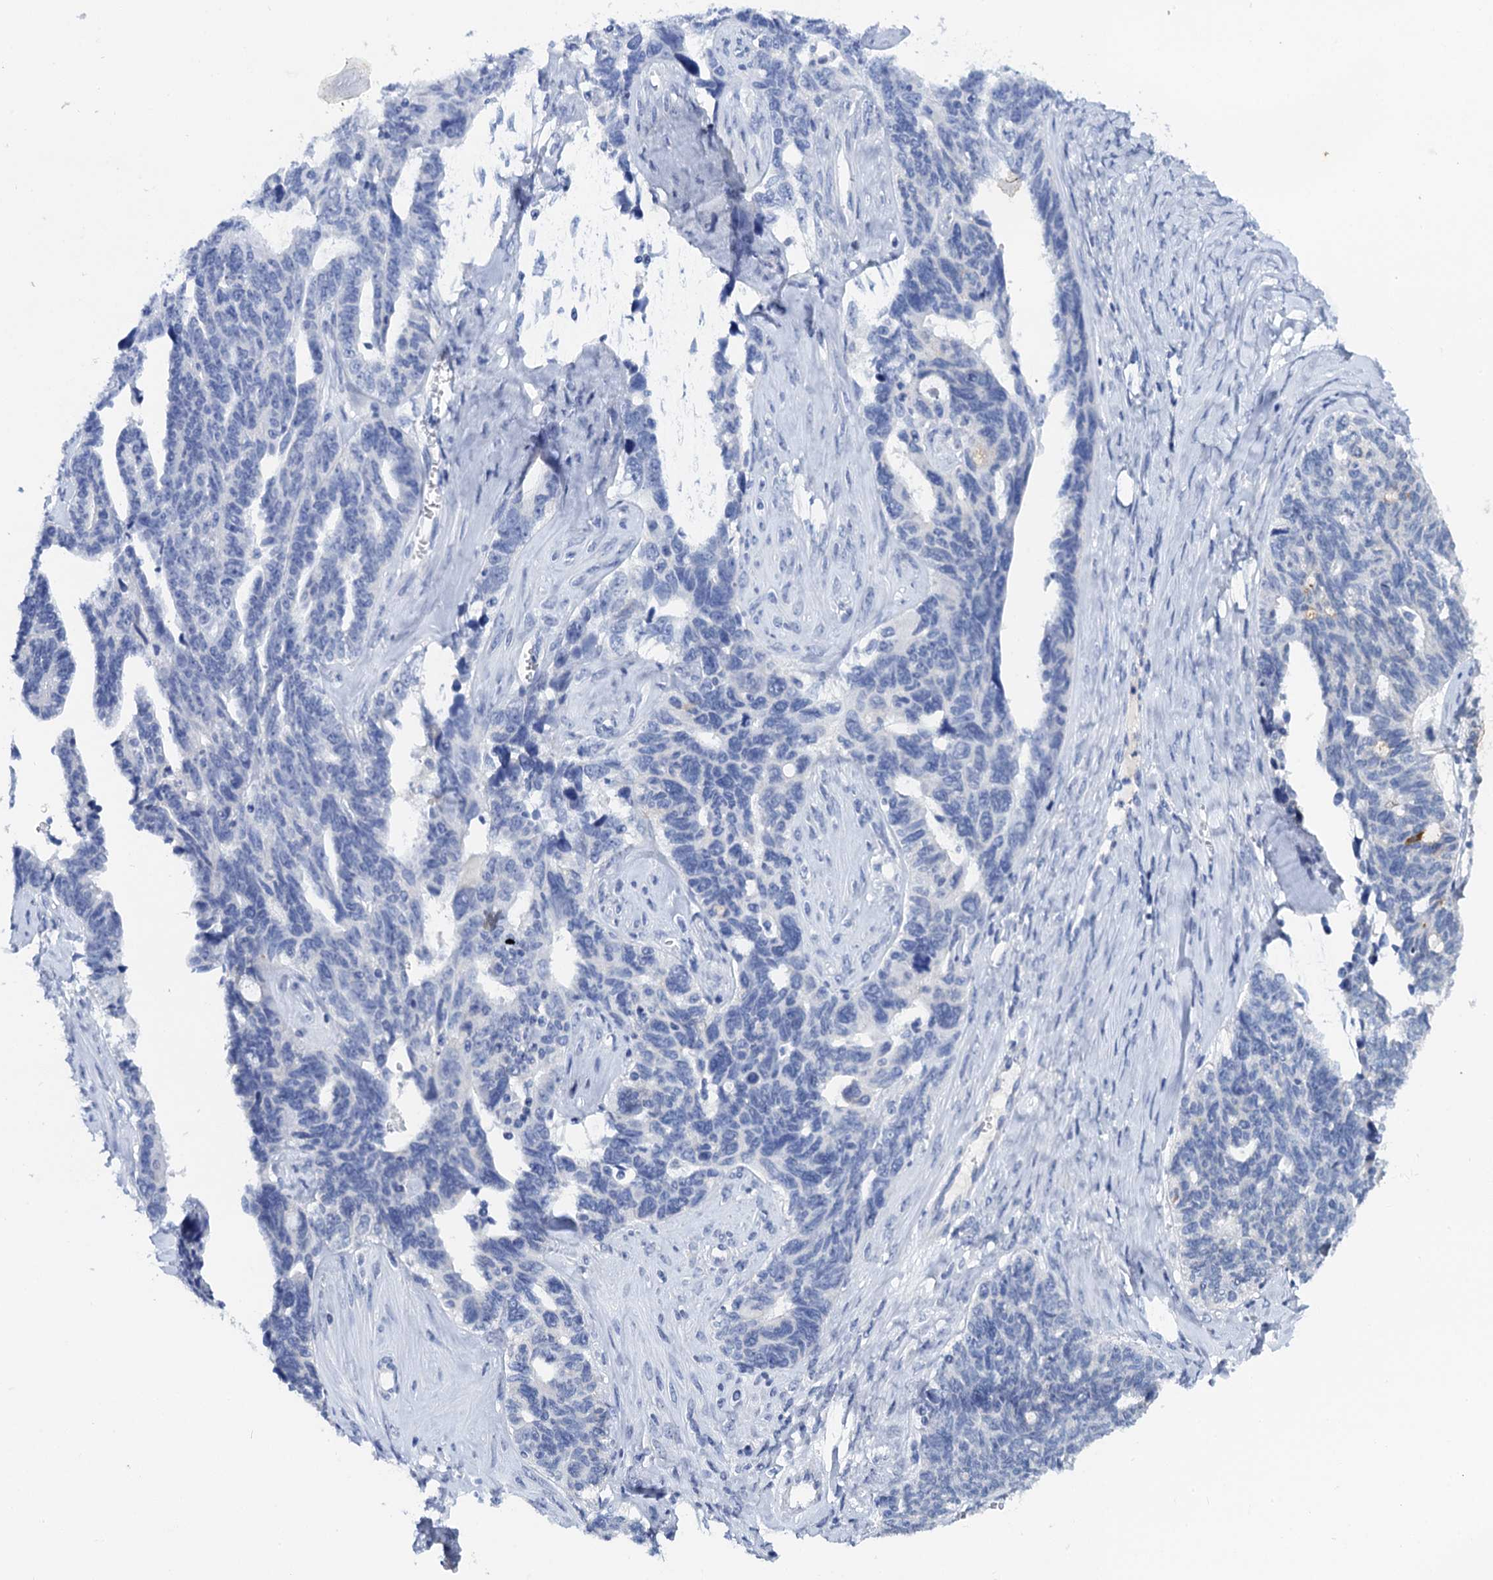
{"staining": {"intensity": "negative", "quantity": "none", "location": "none"}, "tissue": "ovarian cancer", "cell_type": "Tumor cells", "image_type": "cancer", "snomed": [{"axis": "morphology", "description": "Cystadenocarcinoma, serous, NOS"}, {"axis": "topography", "description": "Ovary"}], "caption": "The image demonstrates no significant expression in tumor cells of serous cystadenocarcinoma (ovarian).", "gene": "LYPD3", "patient": {"sex": "female", "age": 79}}